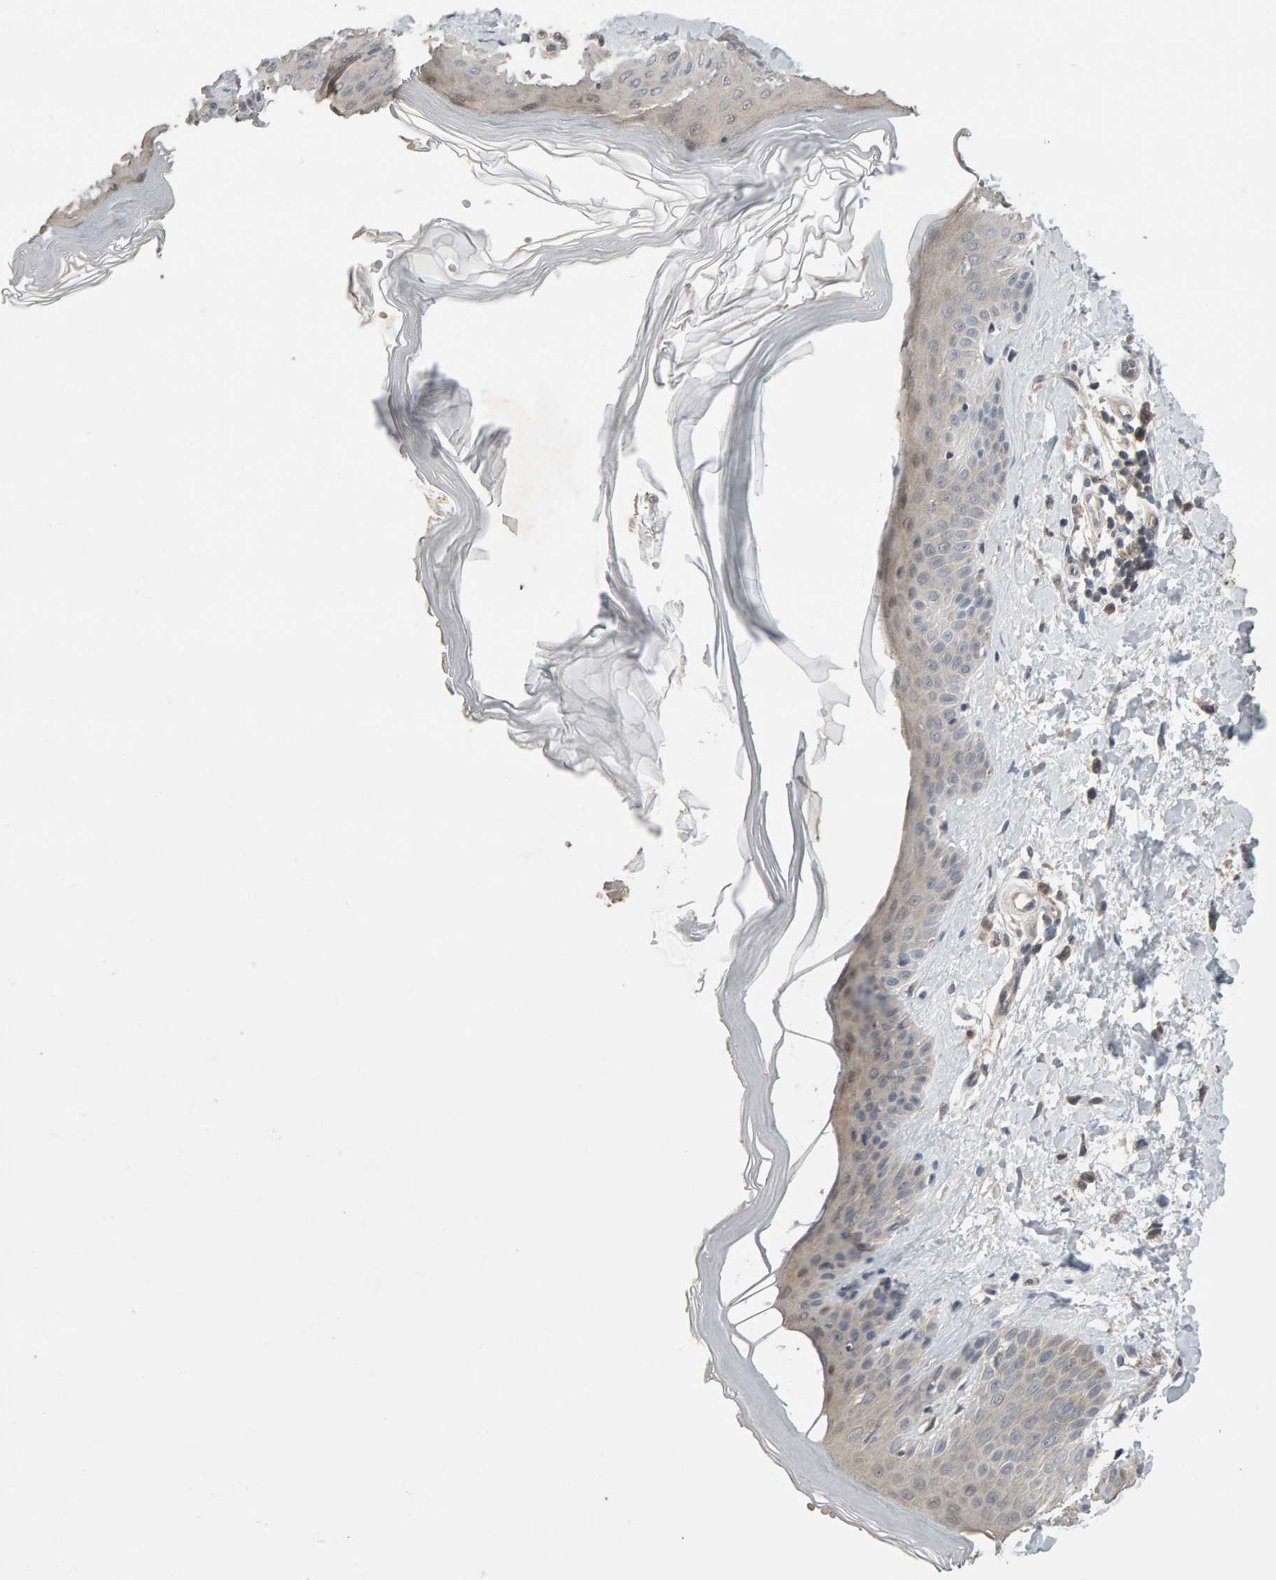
{"staining": {"intensity": "weak", "quantity": ">75%", "location": "cytoplasmic/membranous"}, "tissue": "skin", "cell_type": "Fibroblasts", "image_type": "normal", "snomed": [{"axis": "morphology", "description": "Normal tissue, NOS"}, {"axis": "morphology", "description": "Malignant melanoma, Metastatic site"}, {"axis": "topography", "description": "Skin"}], "caption": "DAB (3,3'-diaminobenzidine) immunohistochemical staining of unremarkable human skin exhibits weak cytoplasmic/membranous protein staining in approximately >75% of fibroblasts.", "gene": "DNAJC7", "patient": {"sex": "male", "age": 41}}